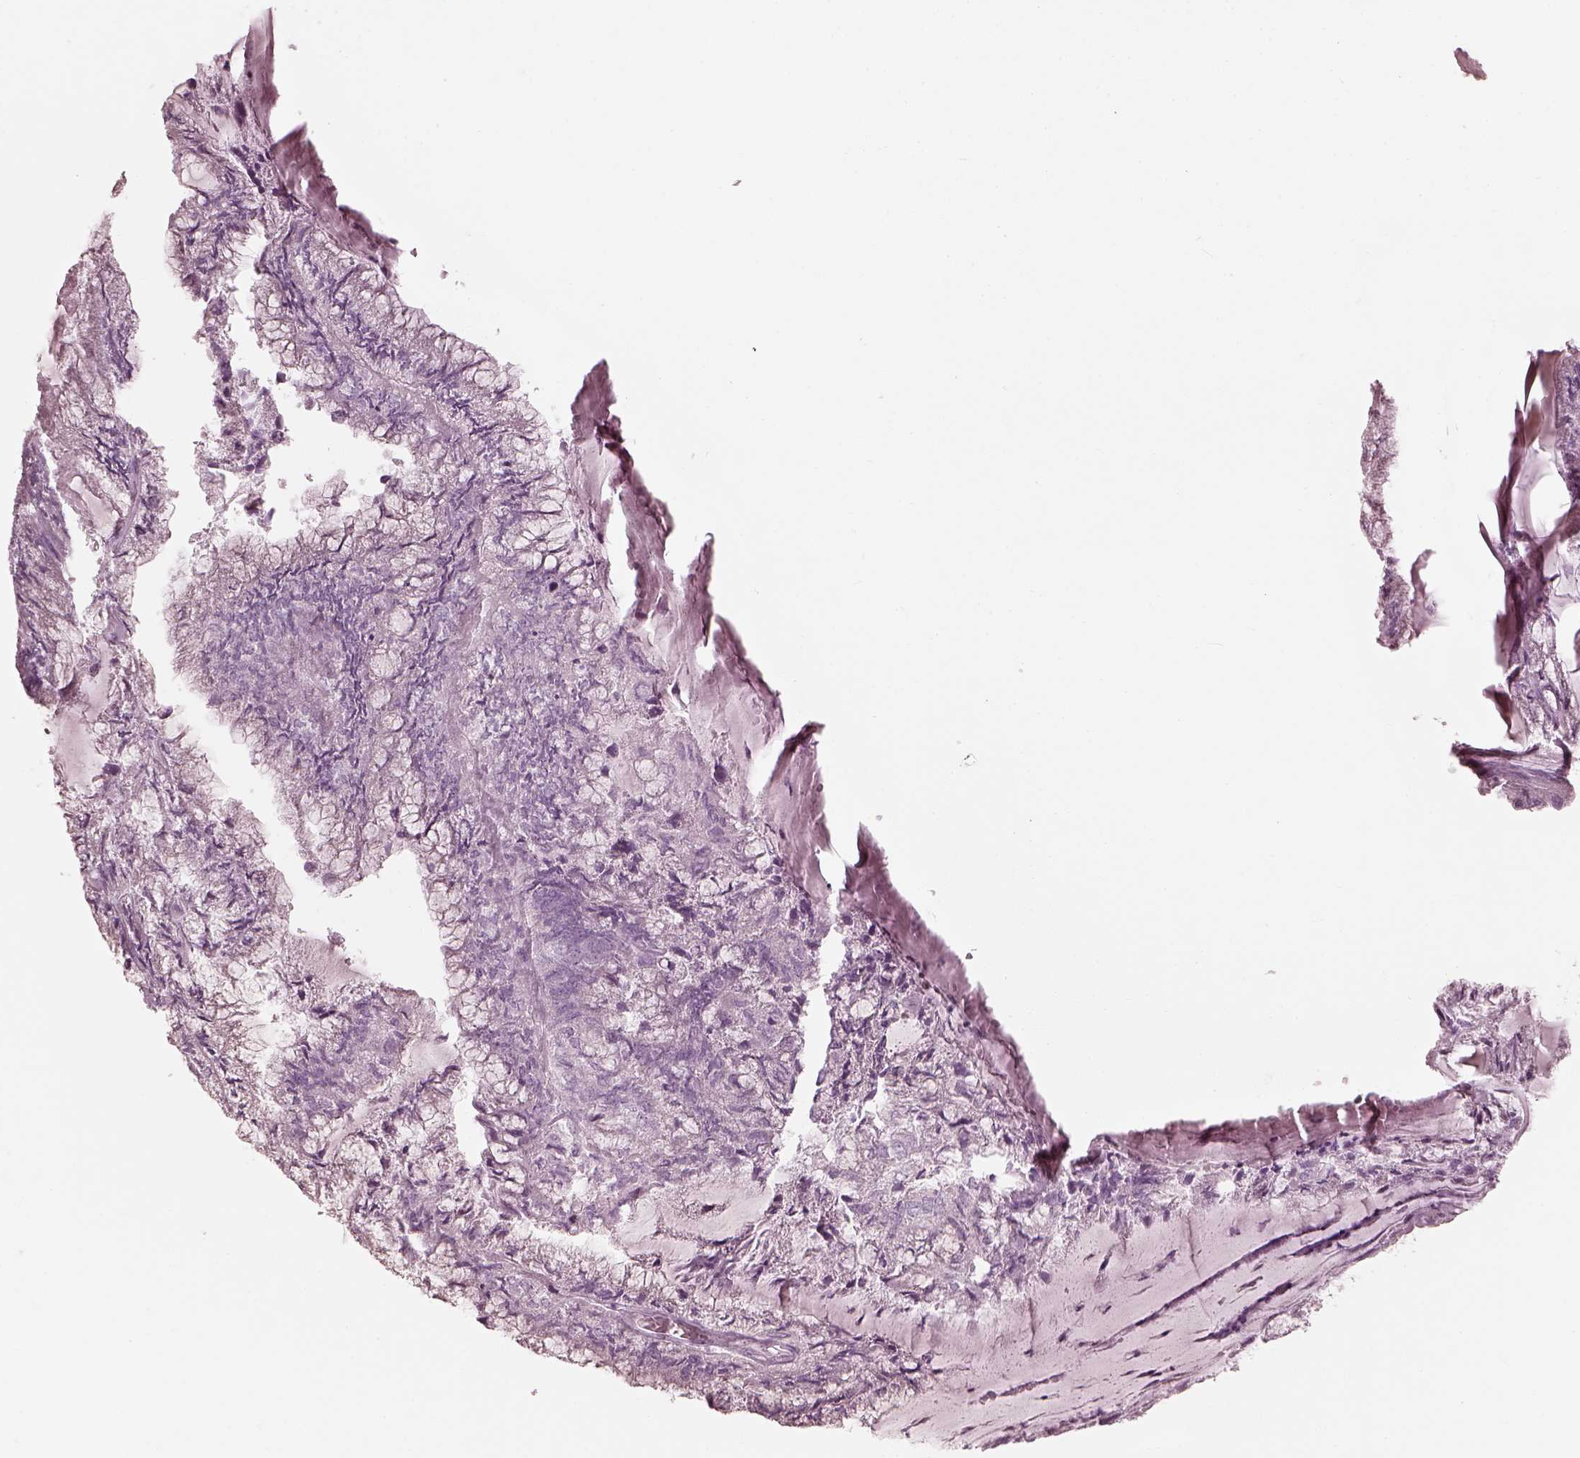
{"staining": {"intensity": "negative", "quantity": "none", "location": "none"}, "tissue": "endometrial cancer", "cell_type": "Tumor cells", "image_type": "cancer", "snomed": [{"axis": "morphology", "description": "Carcinoma, NOS"}, {"axis": "topography", "description": "Endometrium"}], "caption": "This is an immunohistochemistry image of carcinoma (endometrial). There is no positivity in tumor cells.", "gene": "SAXO2", "patient": {"sex": "female", "age": 62}}